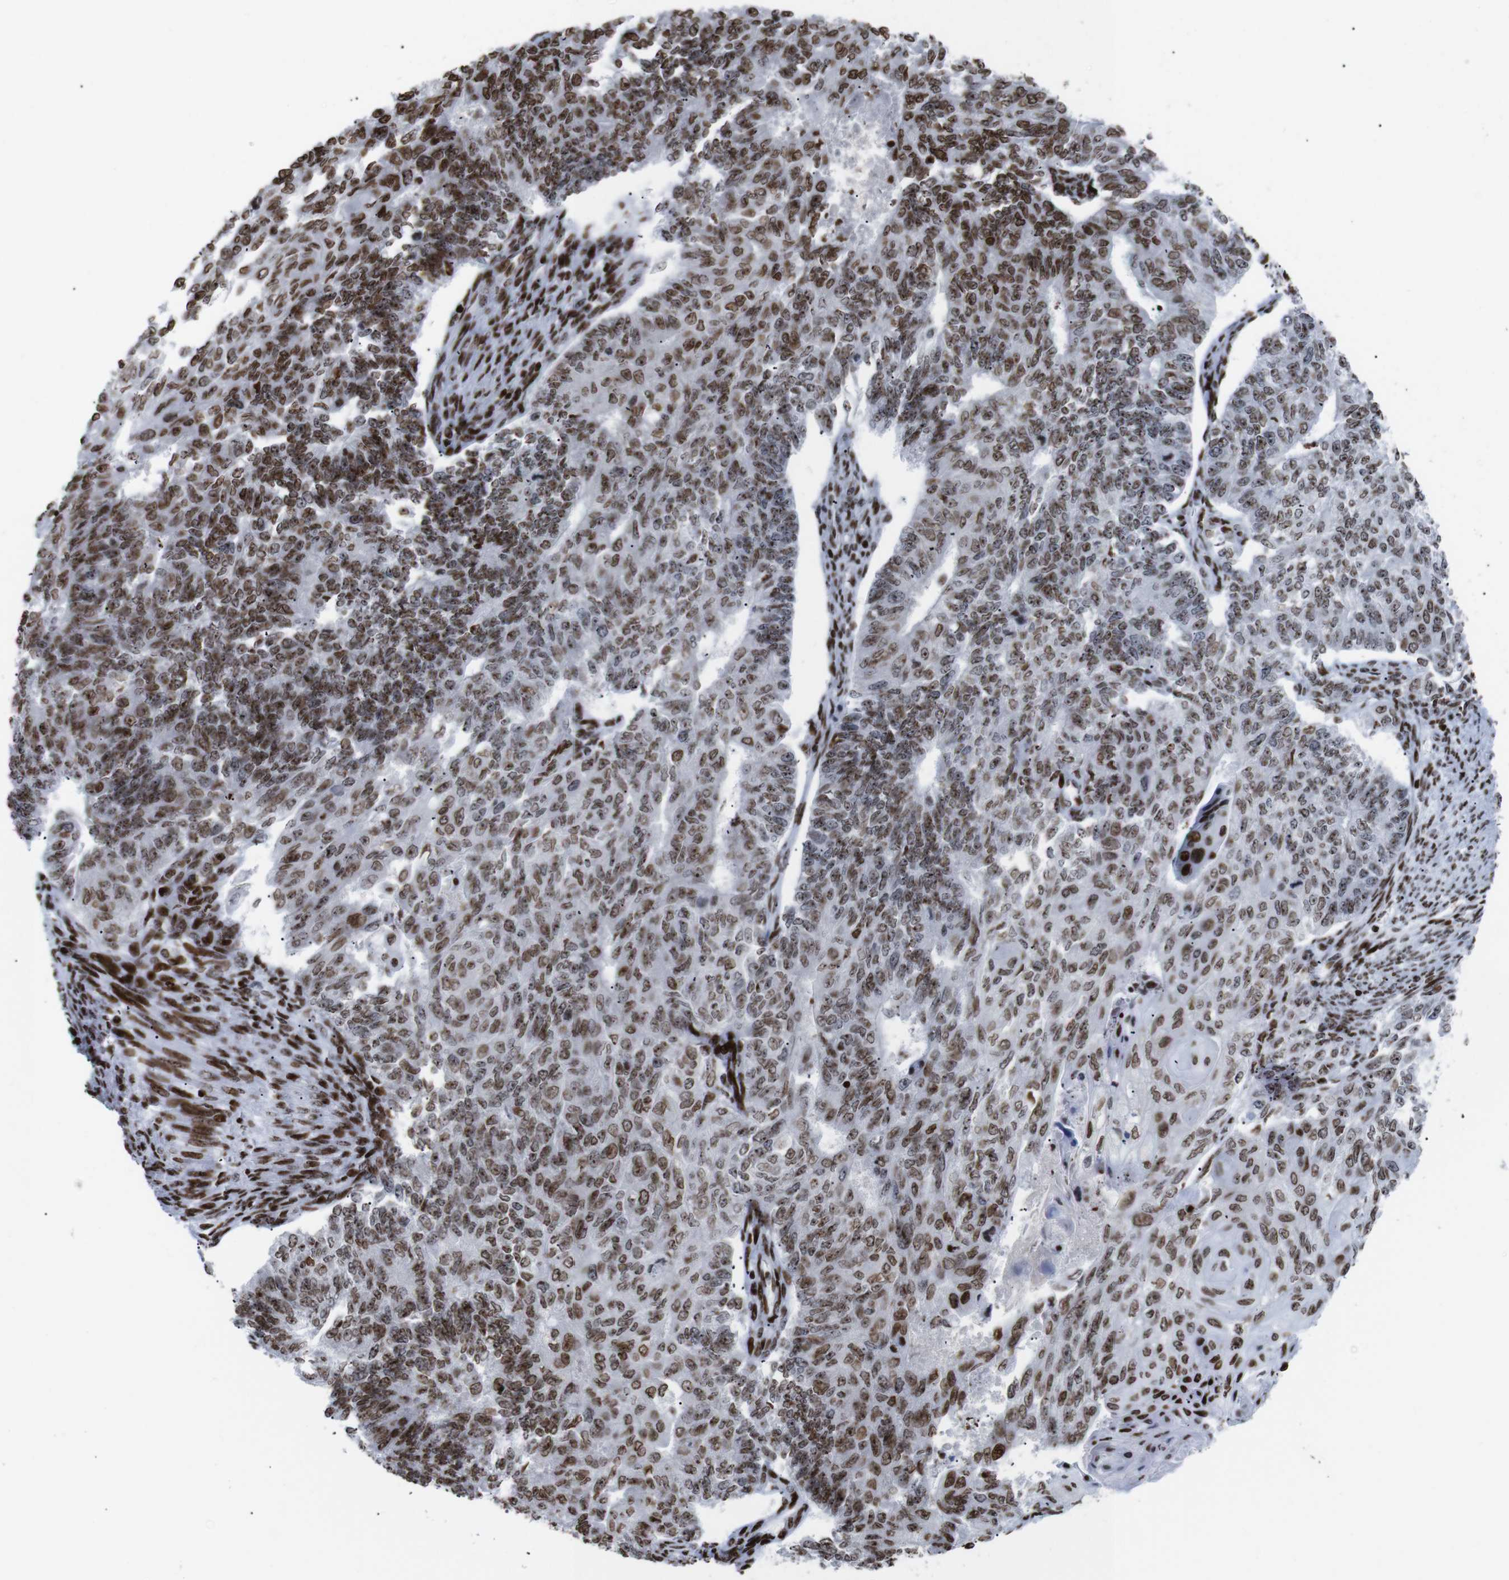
{"staining": {"intensity": "moderate", "quantity": ">75%", "location": "nuclear"}, "tissue": "endometrial cancer", "cell_type": "Tumor cells", "image_type": "cancer", "snomed": [{"axis": "morphology", "description": "Adenocarcinoma, NOS"}, {"axis": "topography", "description": "Endometrium"}], "caption": "DAB (3,3'-diaminobenzidine) immunohistochemical staining of human adenocarcinoma (endometrial) reveals moderate nuclear protein staining in approximately >75% of tumor cells.", "gene": "H1-4", "patient": {"sex": "female", "age": 32}}